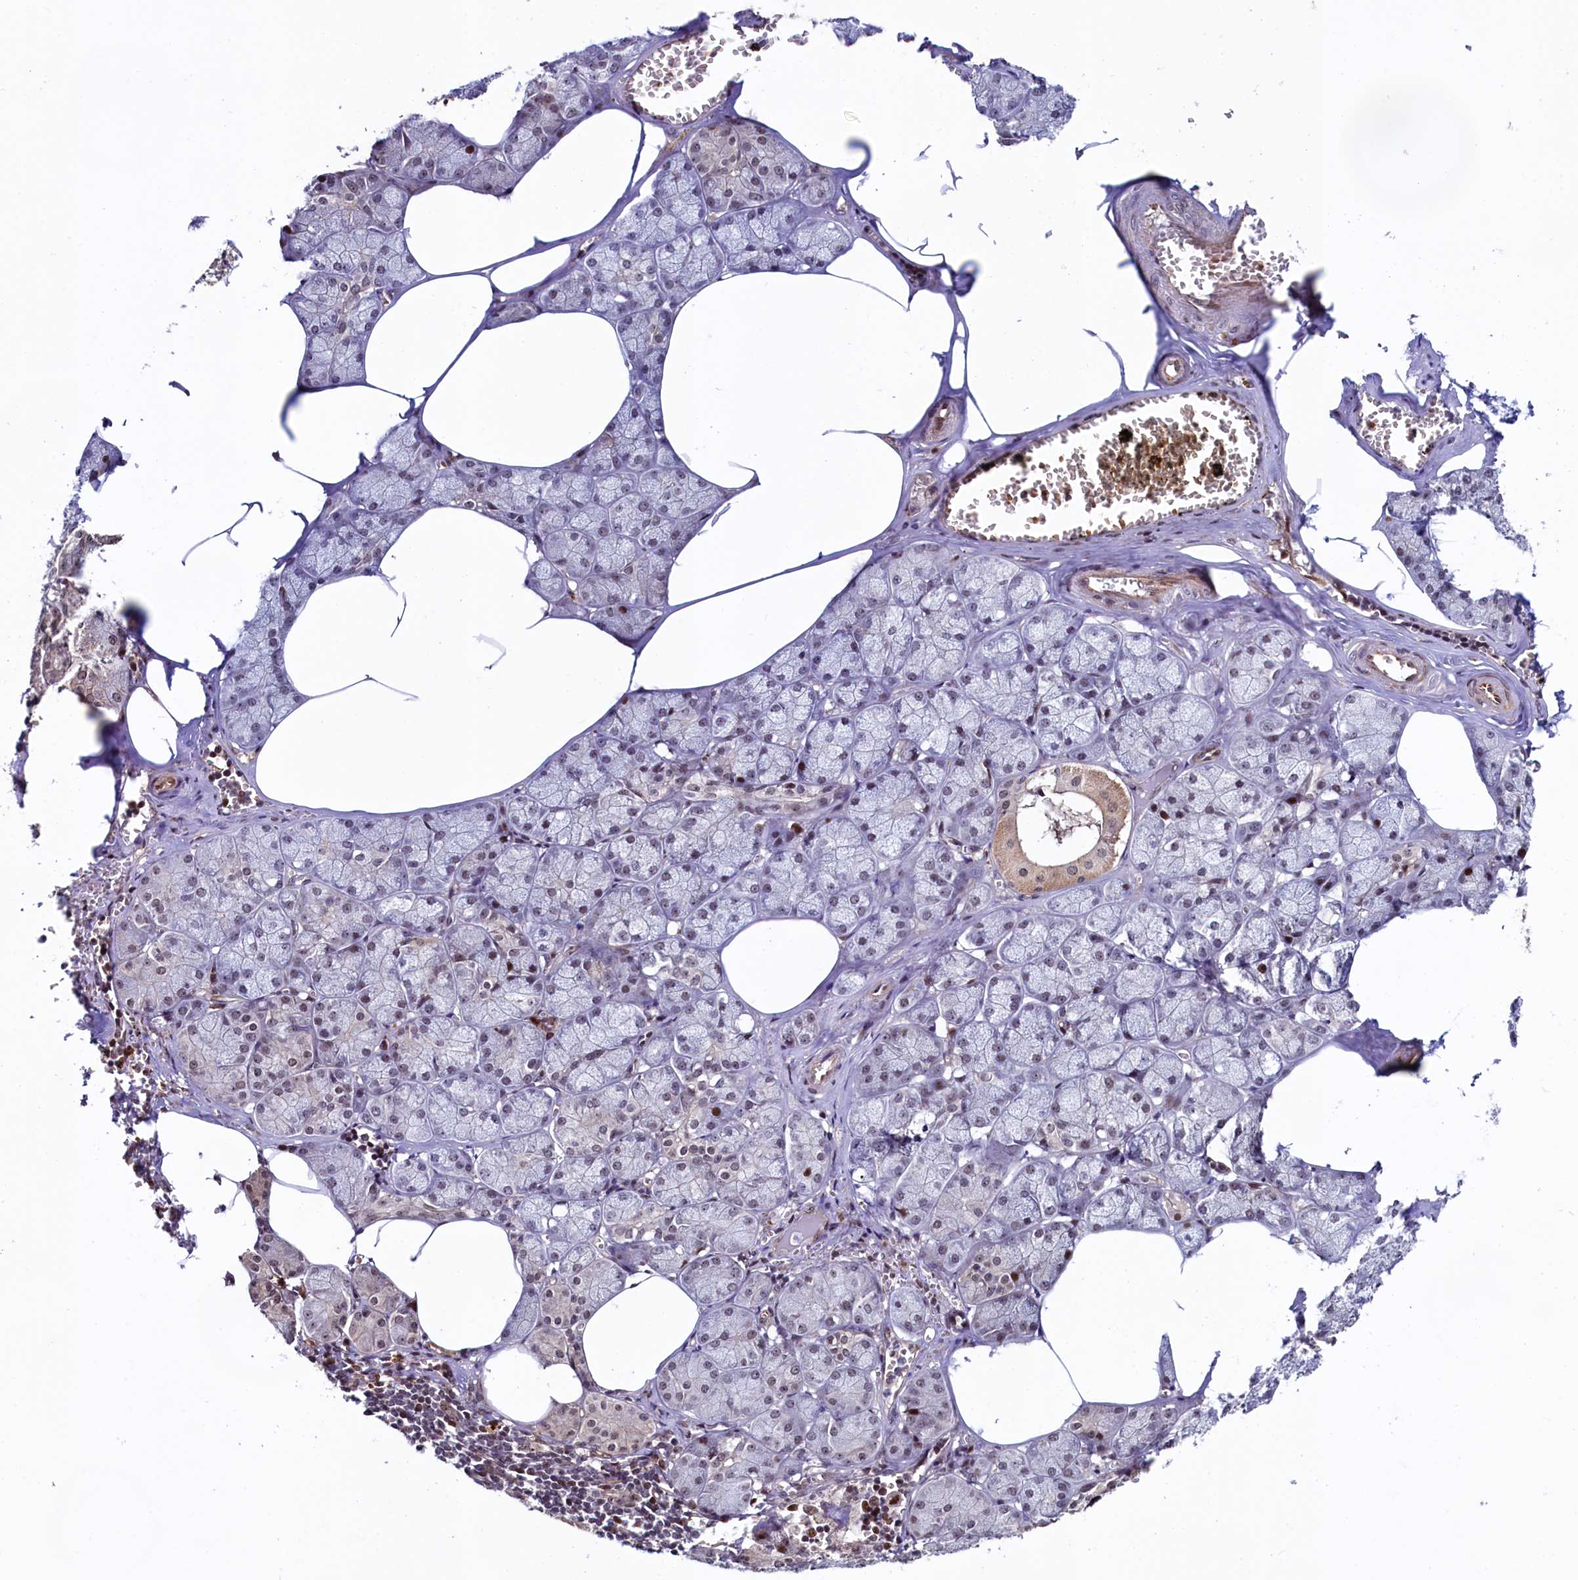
{"staining": {"intensity": "moderate", "quantity": "25%-75%", "location": "nuclear"}, "tissue": "salivary gland", "cell_type": "Glandular cells", "image_type": "normal", "snomed": [{"axis": "morphology", "description": "Normal tissue, NOS"}, {"axis": "topography", "description": "Salivary gland"}], "caption": "Protein positivity by IHC displays moderate nuclear positivity in approximately 25%-75% of glandular cells in unremarkable salivary gland.", "gene": "LEO1", "patient": {"sex": "male", "age": 62}}